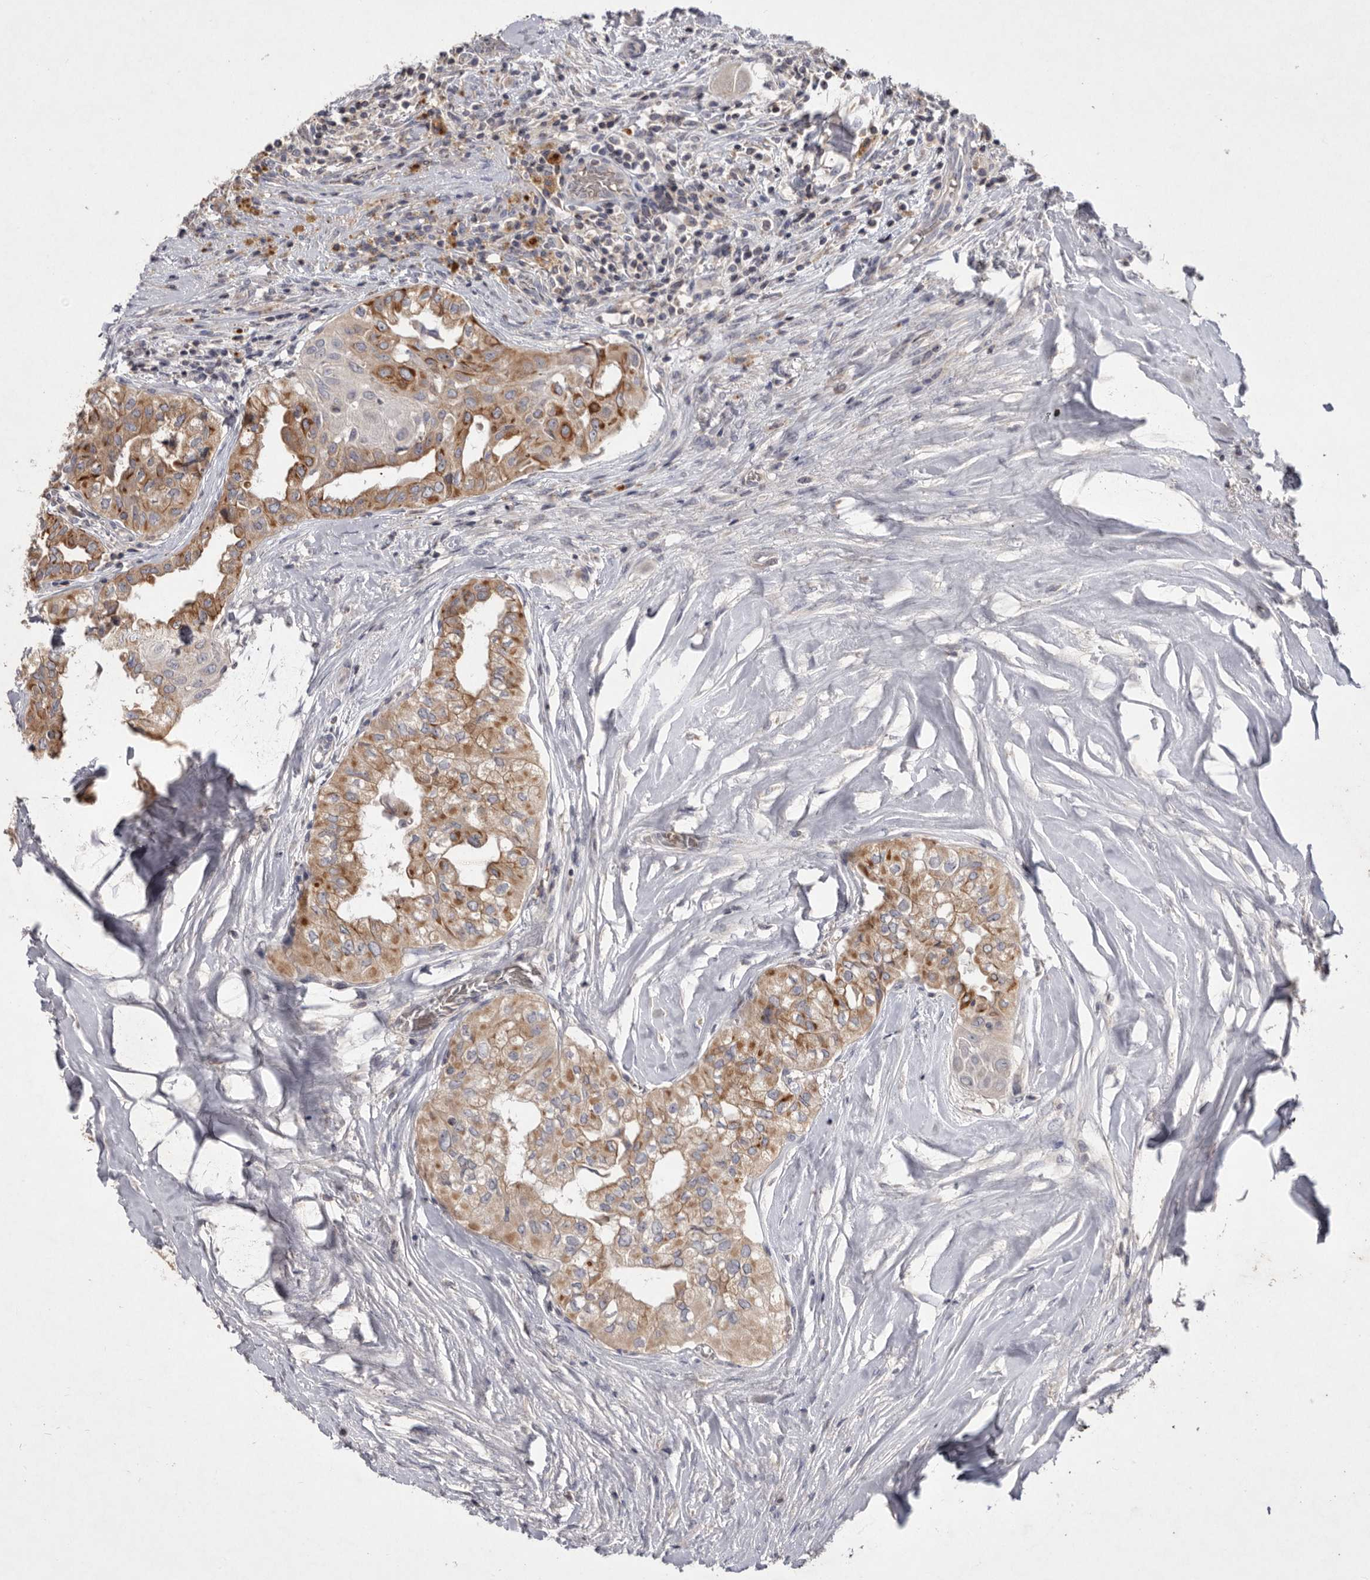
{"staining": {"intensity": "moderate", "quantity": ">75%", "location": "cytoplasmic/membranous"}, "tissue": "thyroid cancer", "cell_type": "Tumor cells", "image_type": "cancer", "snomed": [{"axis": "morphology", "description": "Papillary adenocarcinoma, NOS"}, {"axis": "topography", "description": "Thyroid gland"}], "caption": "Brown immunohistochemical staining in thyroid cancer (papillary adenocarcinoma) displays moderate cytoplasmic/membranous expression in approximately >75% of tumor cells.", "gene": "TNFSF14", "patient": {"sex": "female", "age": 59}}